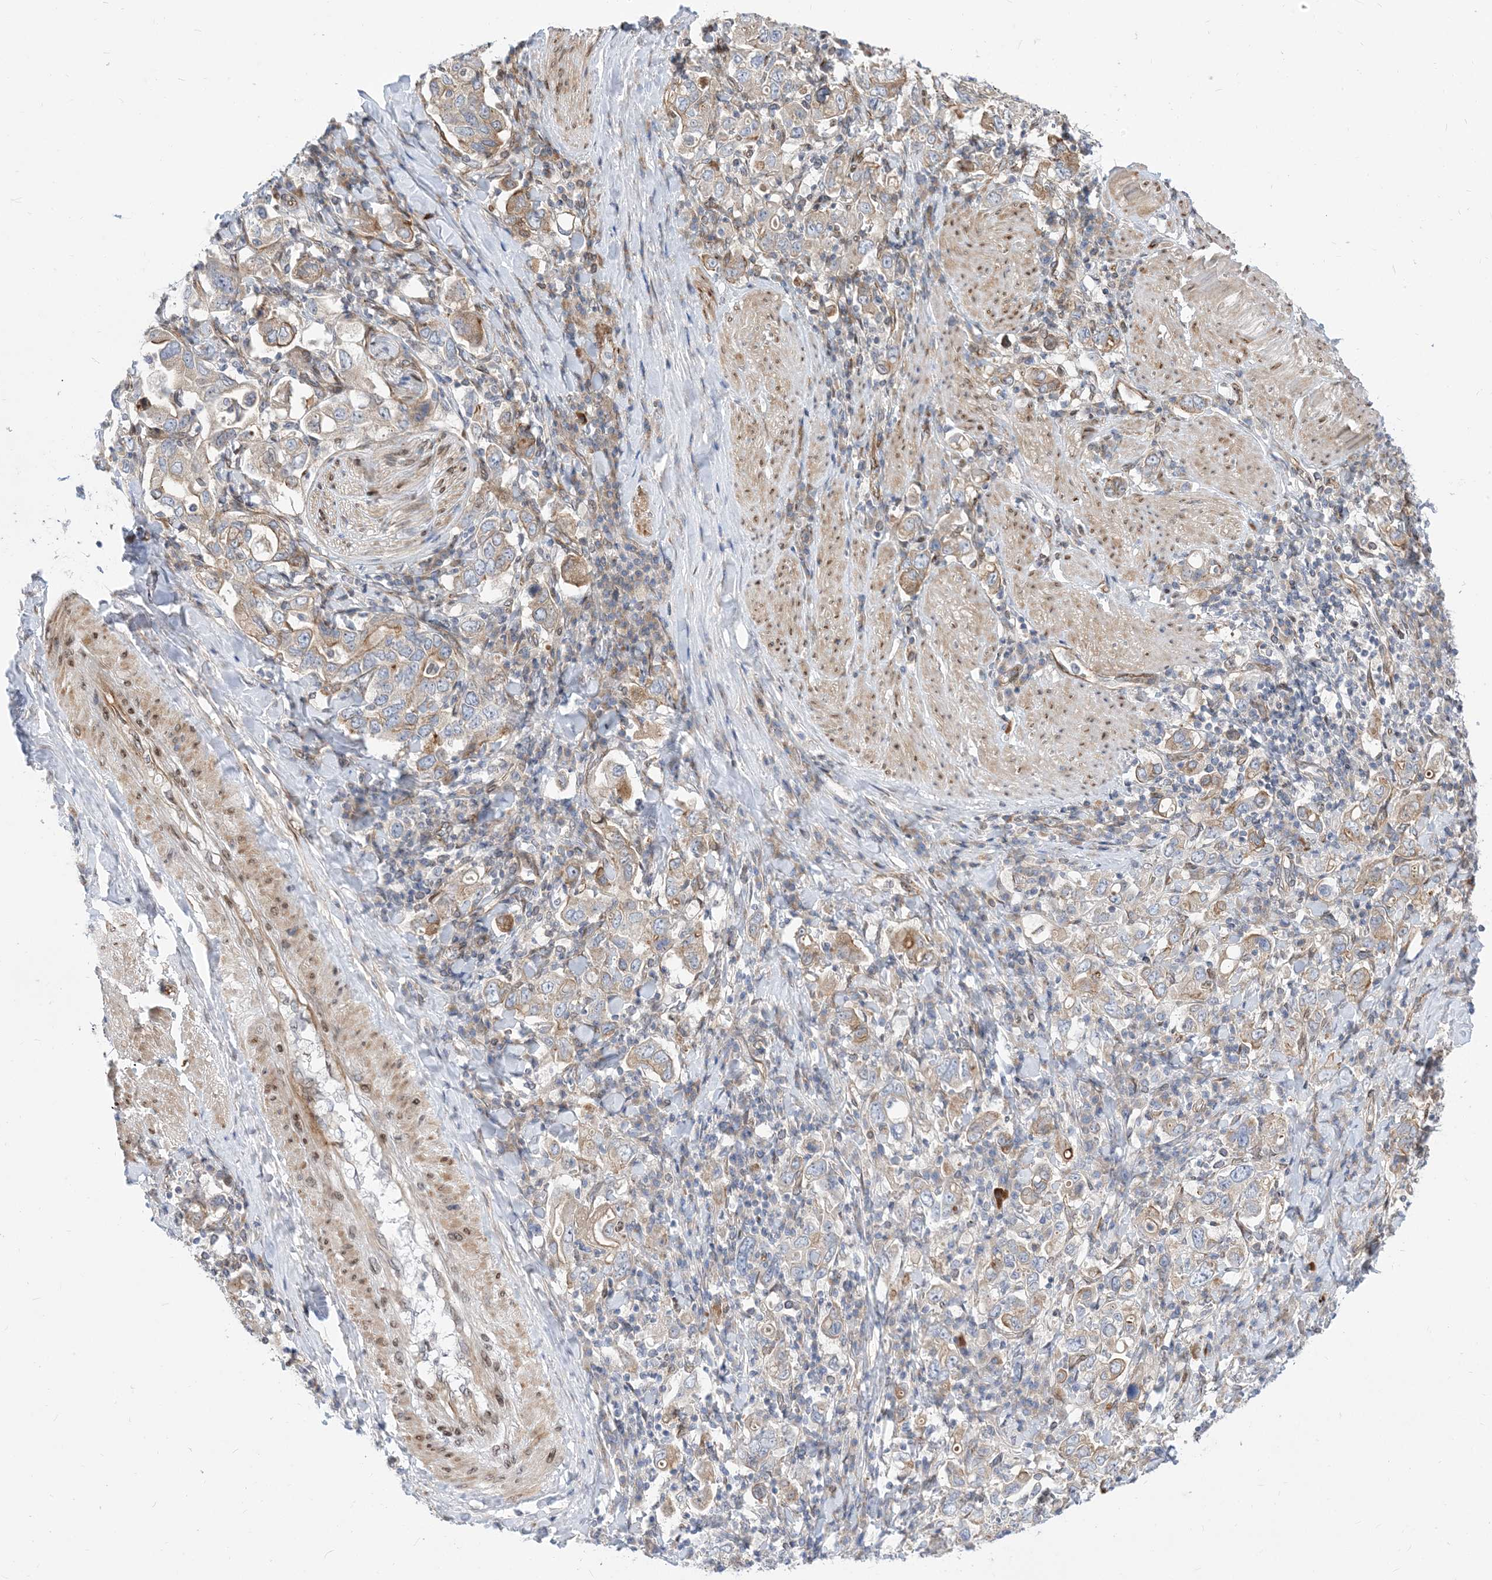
{"staining": {"intensity": "moderate", "quantity": "25%-75%", "location": "cytoplasmic/membranous"}, "tissue": "stomach cancer", "cell_type": "Tumor cells", "image_type": "cancer", "snomed": [{"axis": "morphology", "description": "Adenocarcinoma, NOS"}, {"axis": "topography", "description": "Stomach, upper"}], "caption": "This image demonstrates immunohistochemistry (IHC) staining of human stomach cancer (adenocarcinoma), with medium moderate cytoplasmic/membranous expression in about 25%-75% of tumor cells.", "gene": "TYSND1", "patient": {"sex": "male", "age": 62}}